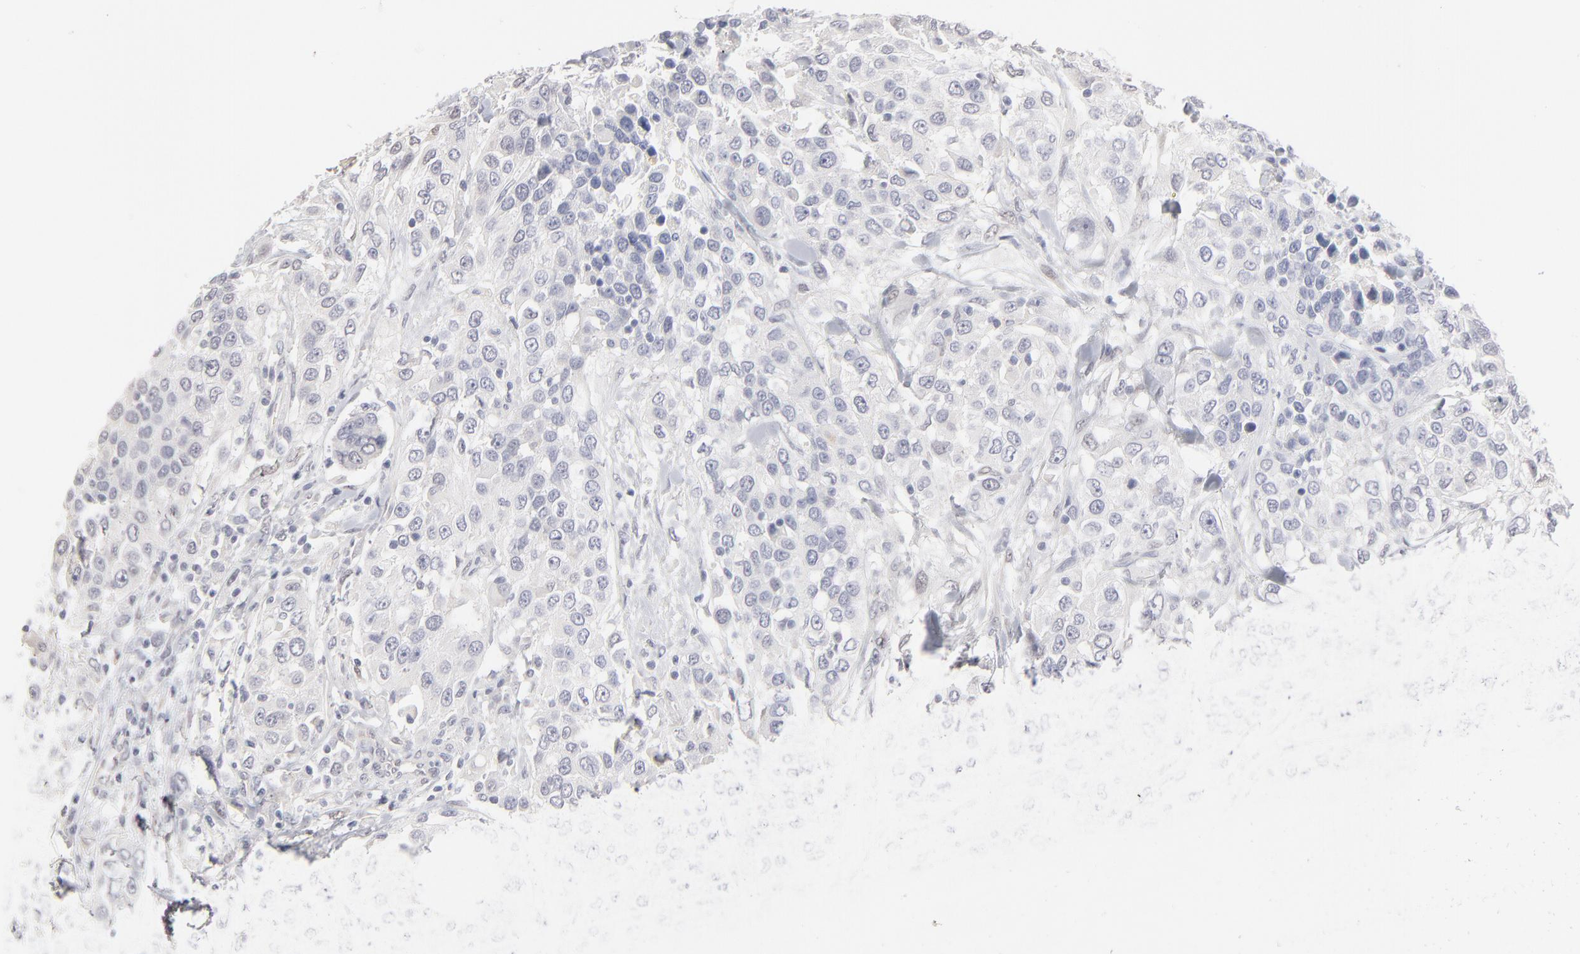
{"staining": {"intensity": "negative", "quantity": "none", "location": "none"}, "tissue": "urothelial cancer", "cell_type": "Tumor cells", "image_type": "cancer", "snomed": [{"axis": "morphology", "description": "Urothelial carcinoma, High grade"}, {"axis": "topography", "description": "Urinary bladder"}], "caption": "Tumor cells show no significant staining in urothelial cancer.", "gene": "RBM3", "patient": {"sex": "female", "age": 80}}